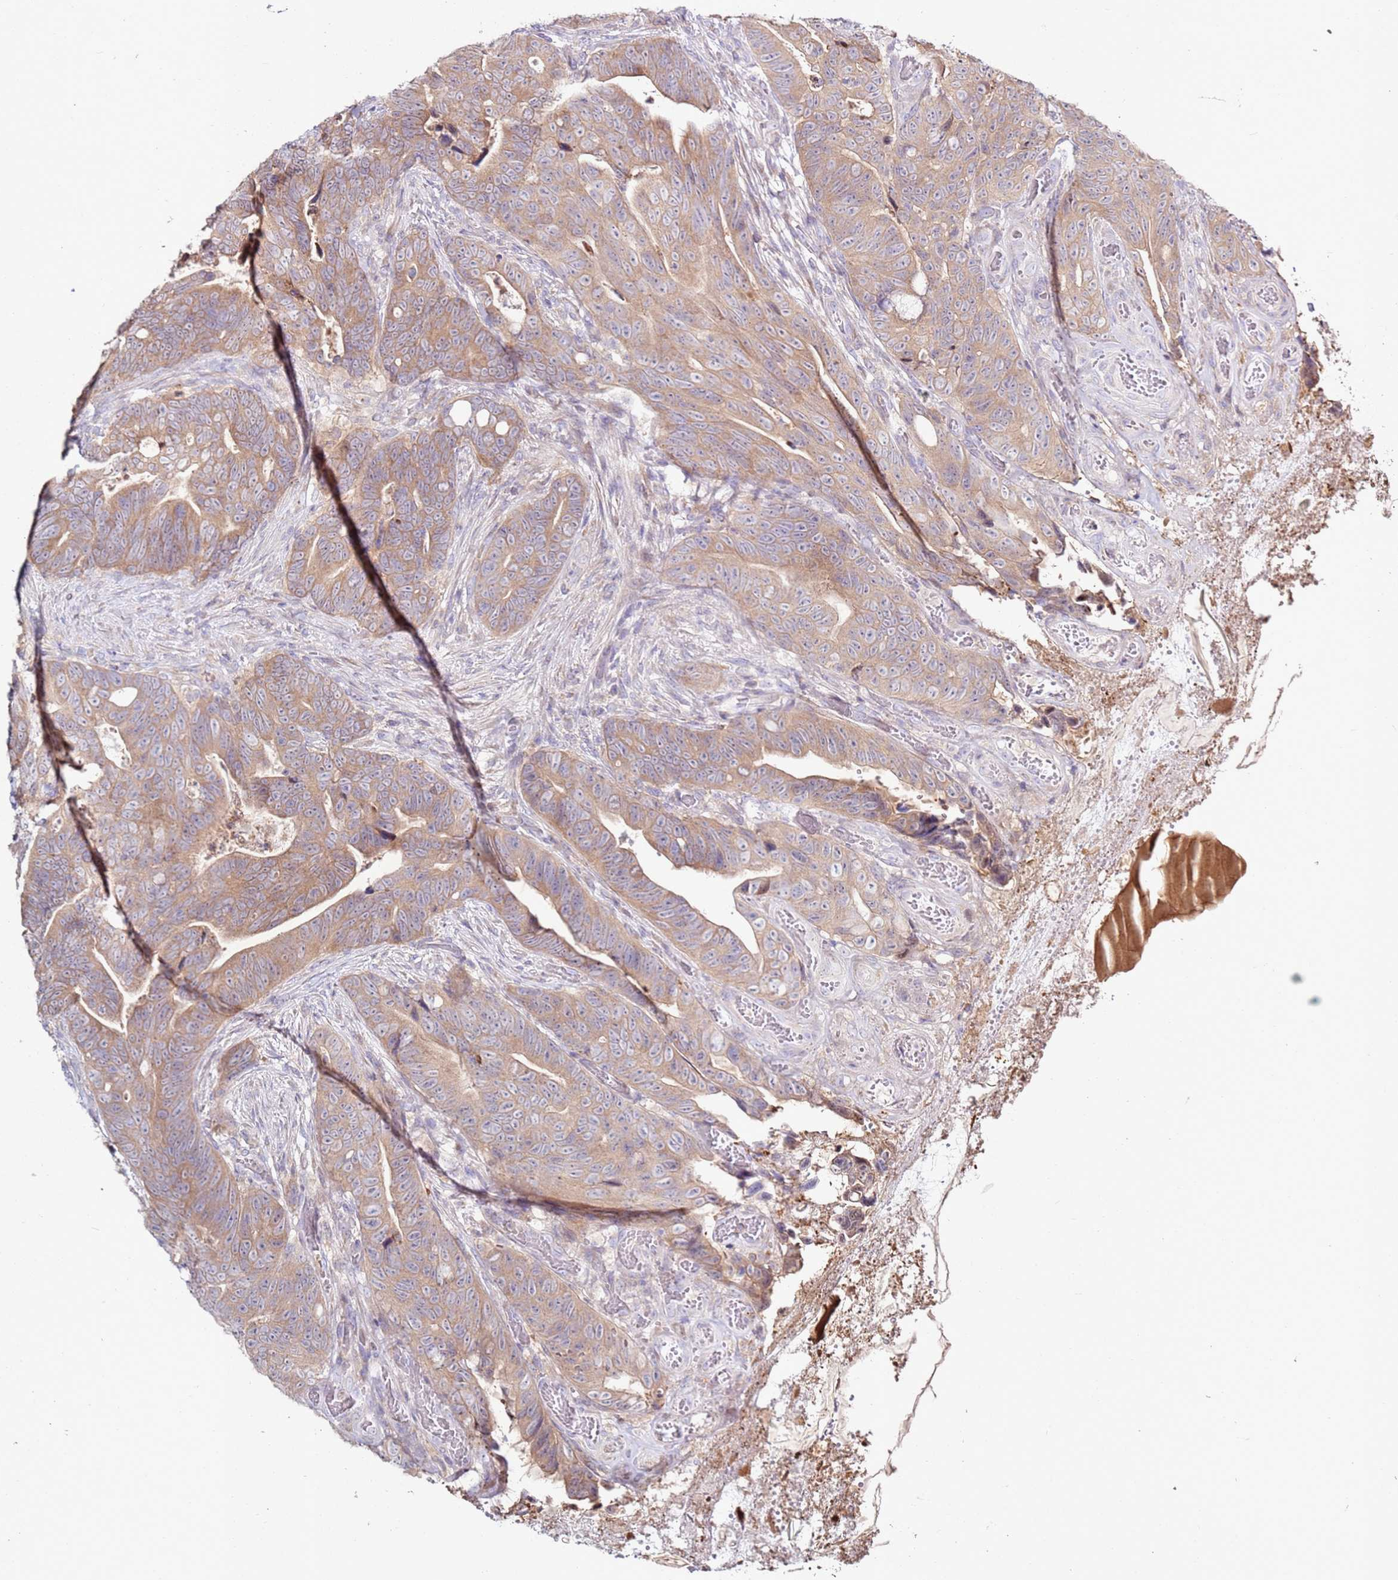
{"staining": {"intensity": "moderate", "quantity": ">75%", "location": "cytoplasmic/membranous"}, "tissue": "colorectal cancer", "cell_type": "Tumor cells", "image_type": "cancer", "snomed": [{"axis": "morphology", "description": "Adenocarcinoma, NOS"}, {"axis": "topography", "description": "Colon"}], "caption": "A brown stain highlights moderate cytoplasmic/membranous expression of a protein in human adenocarcinoma (colorectal) tumor cells. The protein of interest is stained brown, and the nuclei are stained in blue (DAB IHC with brightfield microscopy, high magnification).", "gene": "CNOT9", "patient": {"sex": "female", "age": 82}}